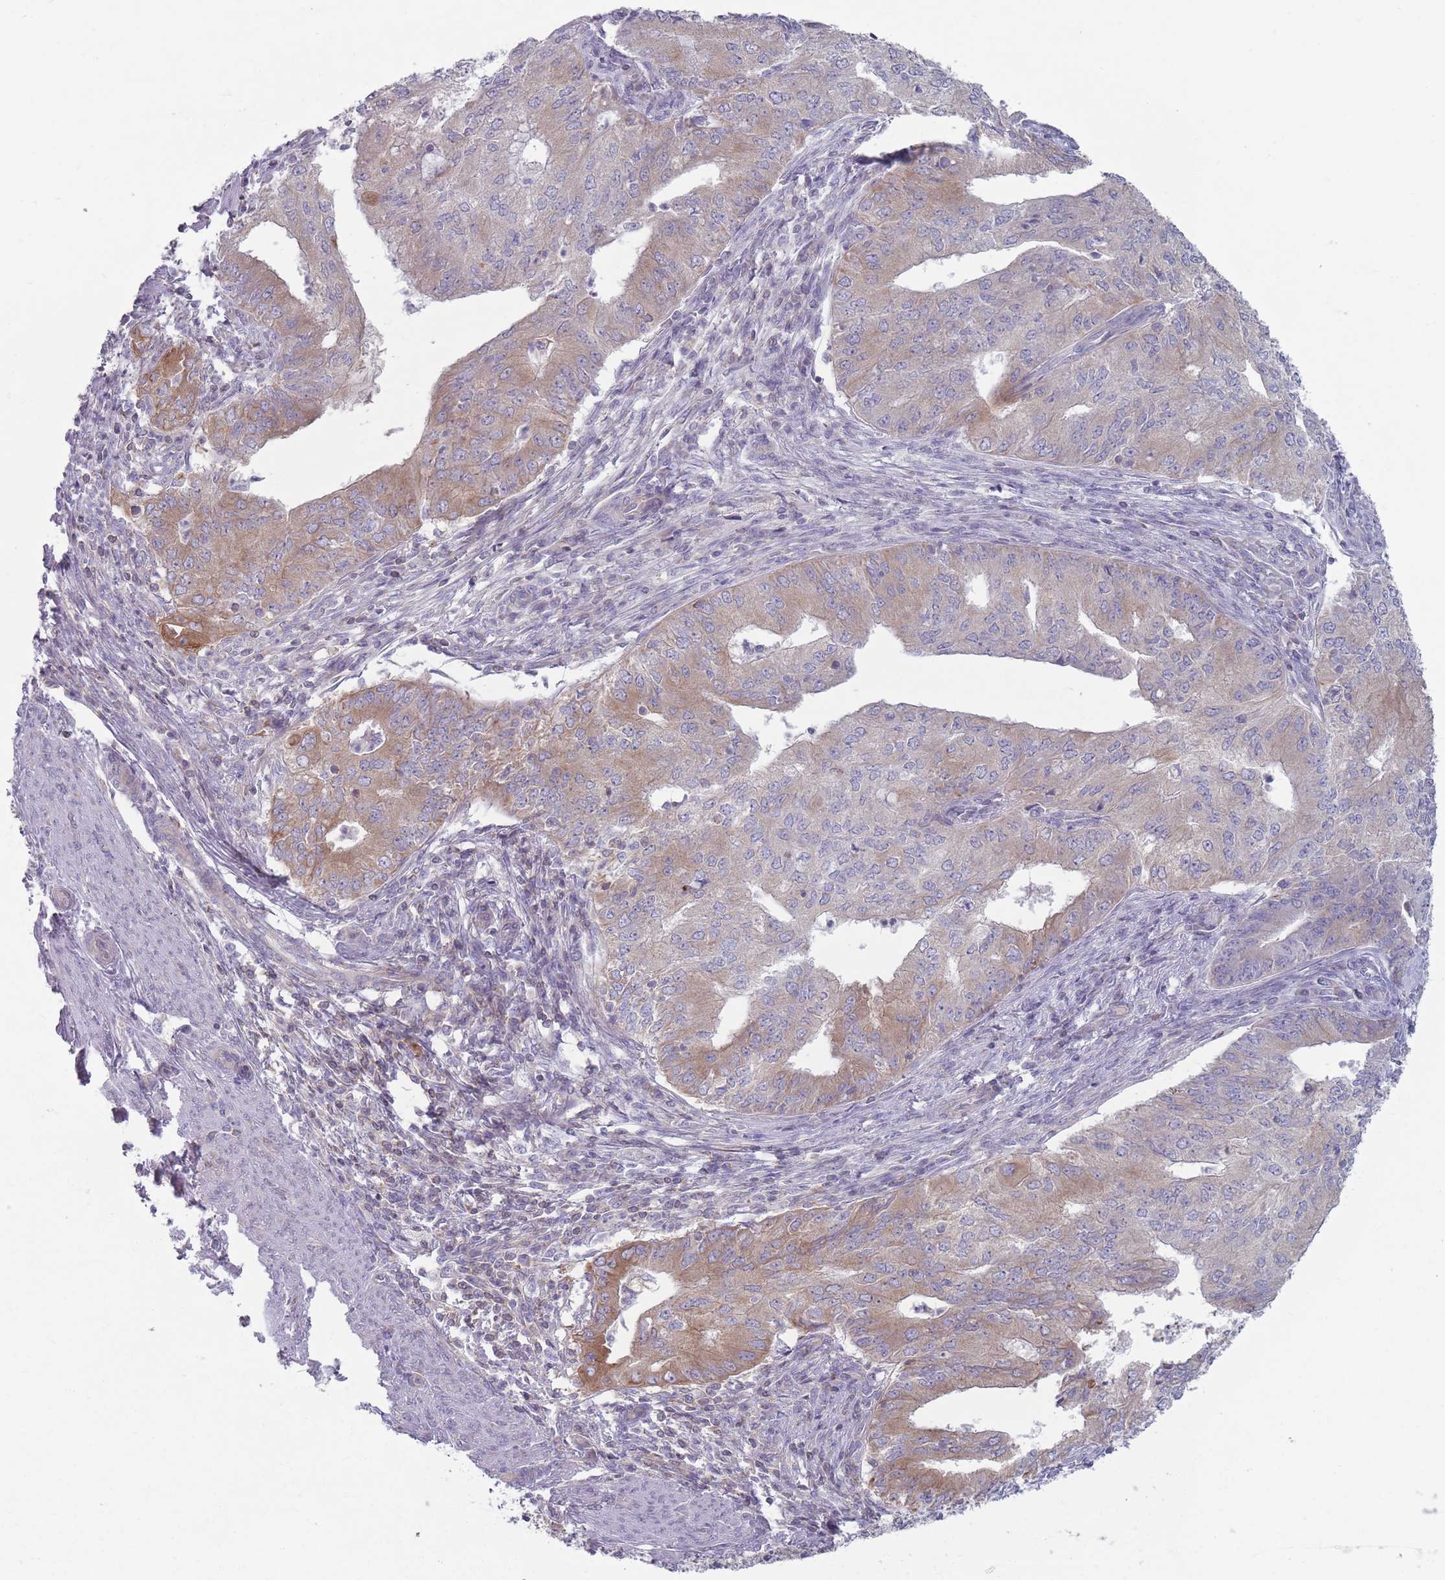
{"staining": {"intensity": "moderate", "quantity": "<25%", "location": "cytoplasmic/membranous"}, "tissue": "endometrial cancer", "cell_type": "Tumor cells", "image_type": "cancer", "snomed": [{"axis": "morphology", "description": "Adenocarcinoma, NOS"}, {"axis": "topography", "description": "Endometrium"}], "caption": "A micrograph of endometrial cancer (adenocarcinoma) stained for a protein exhibits moderate cytoplasmic/membranous brown staining in tumor cells.", "gene": "HSBP1L1", "patient": {"sex": "female", "age": 50}}